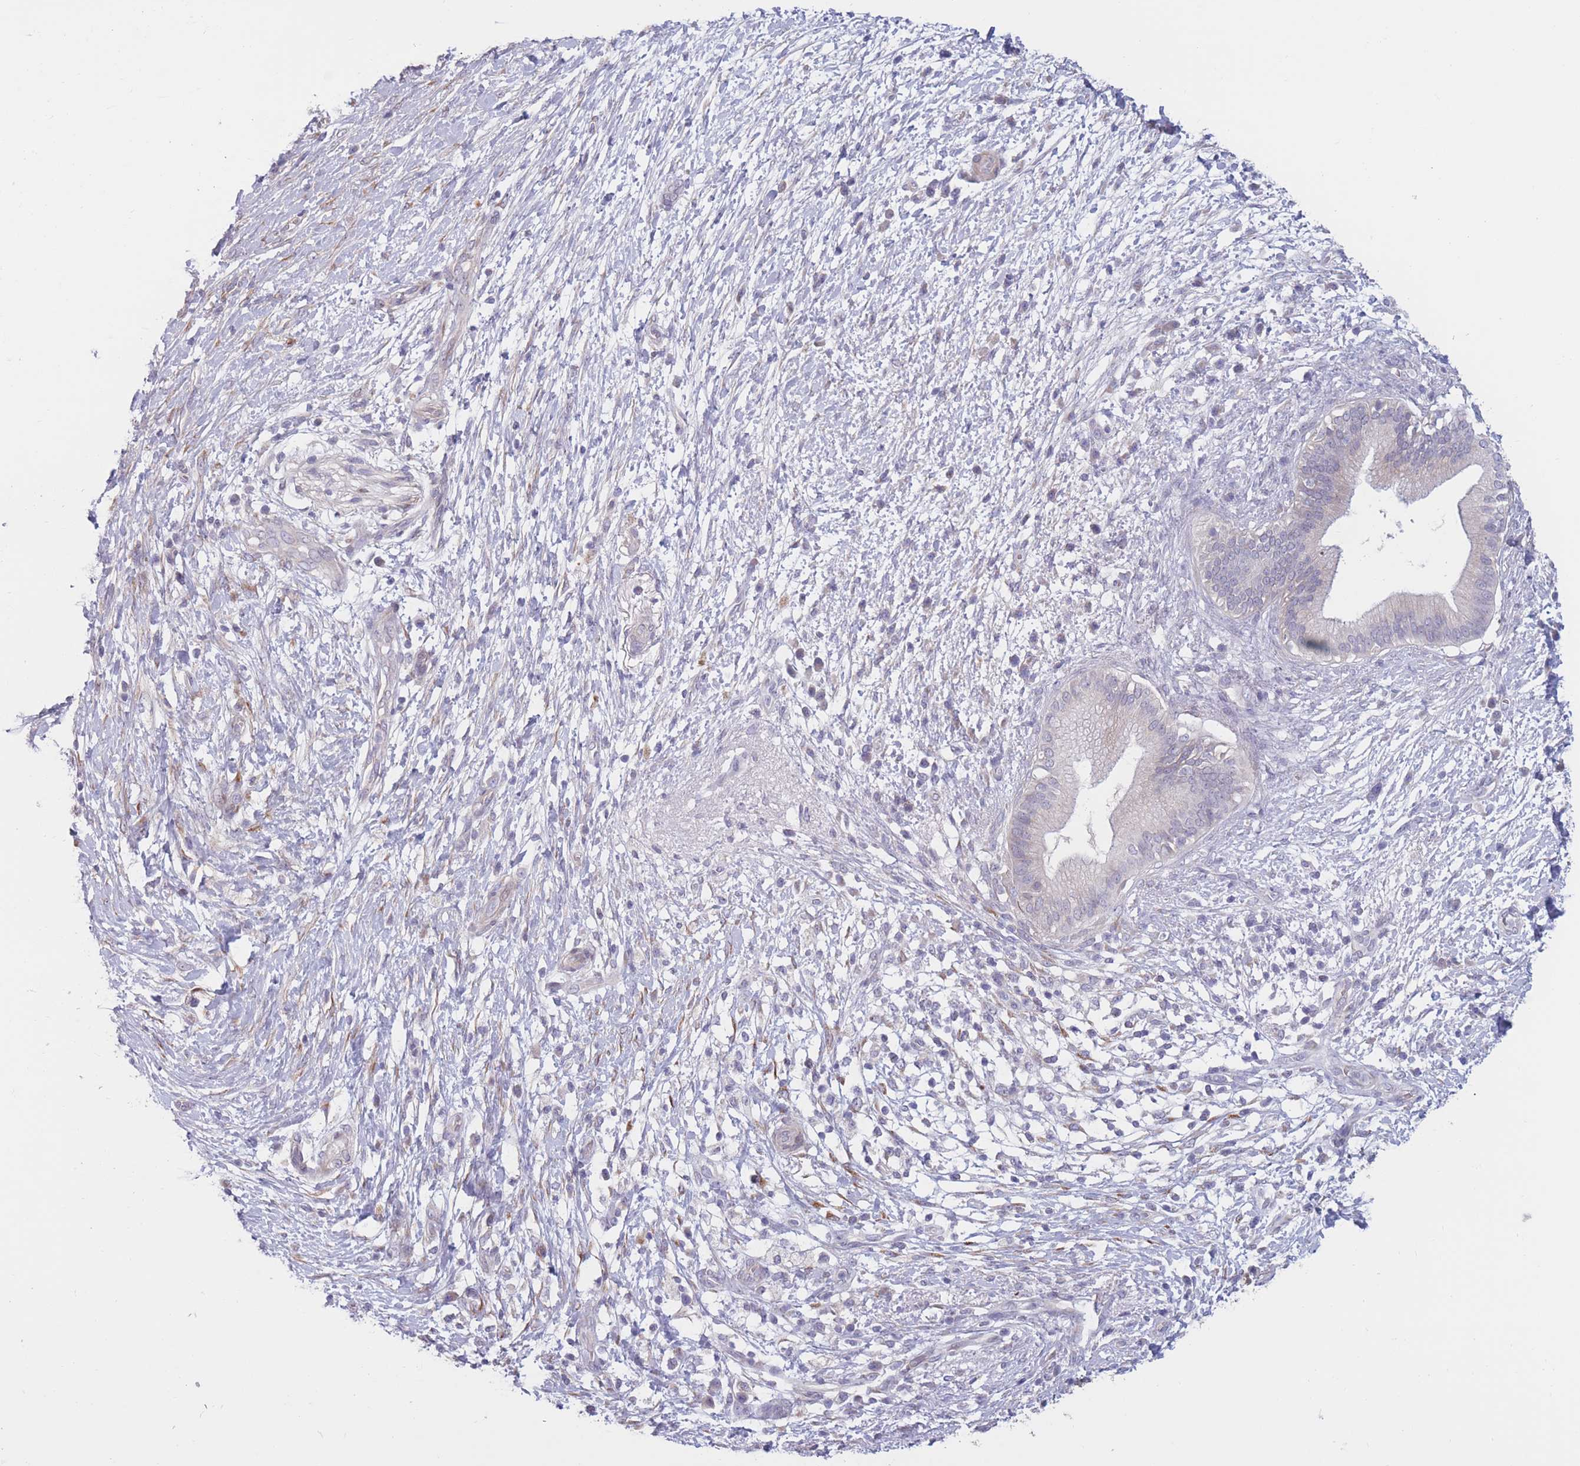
{"staining": {"intensity": "negative", "quantity": "none", "location": "none"}, "tissue": "pancreatic cancer", "cell_type": "Tumor cells", "image_type": "cancer", "snomed": [{"axis": "morphology", "description": "Adenocarcinoma, NOS"}, {"axis": "topography", "description": "Pancreas"}], "caption": "Protein analysis of pancreatic cancer reveals no significant staining in tumor cells.", "gene": "CCNQ", "patient": {"sex": "female", "age": 72}}